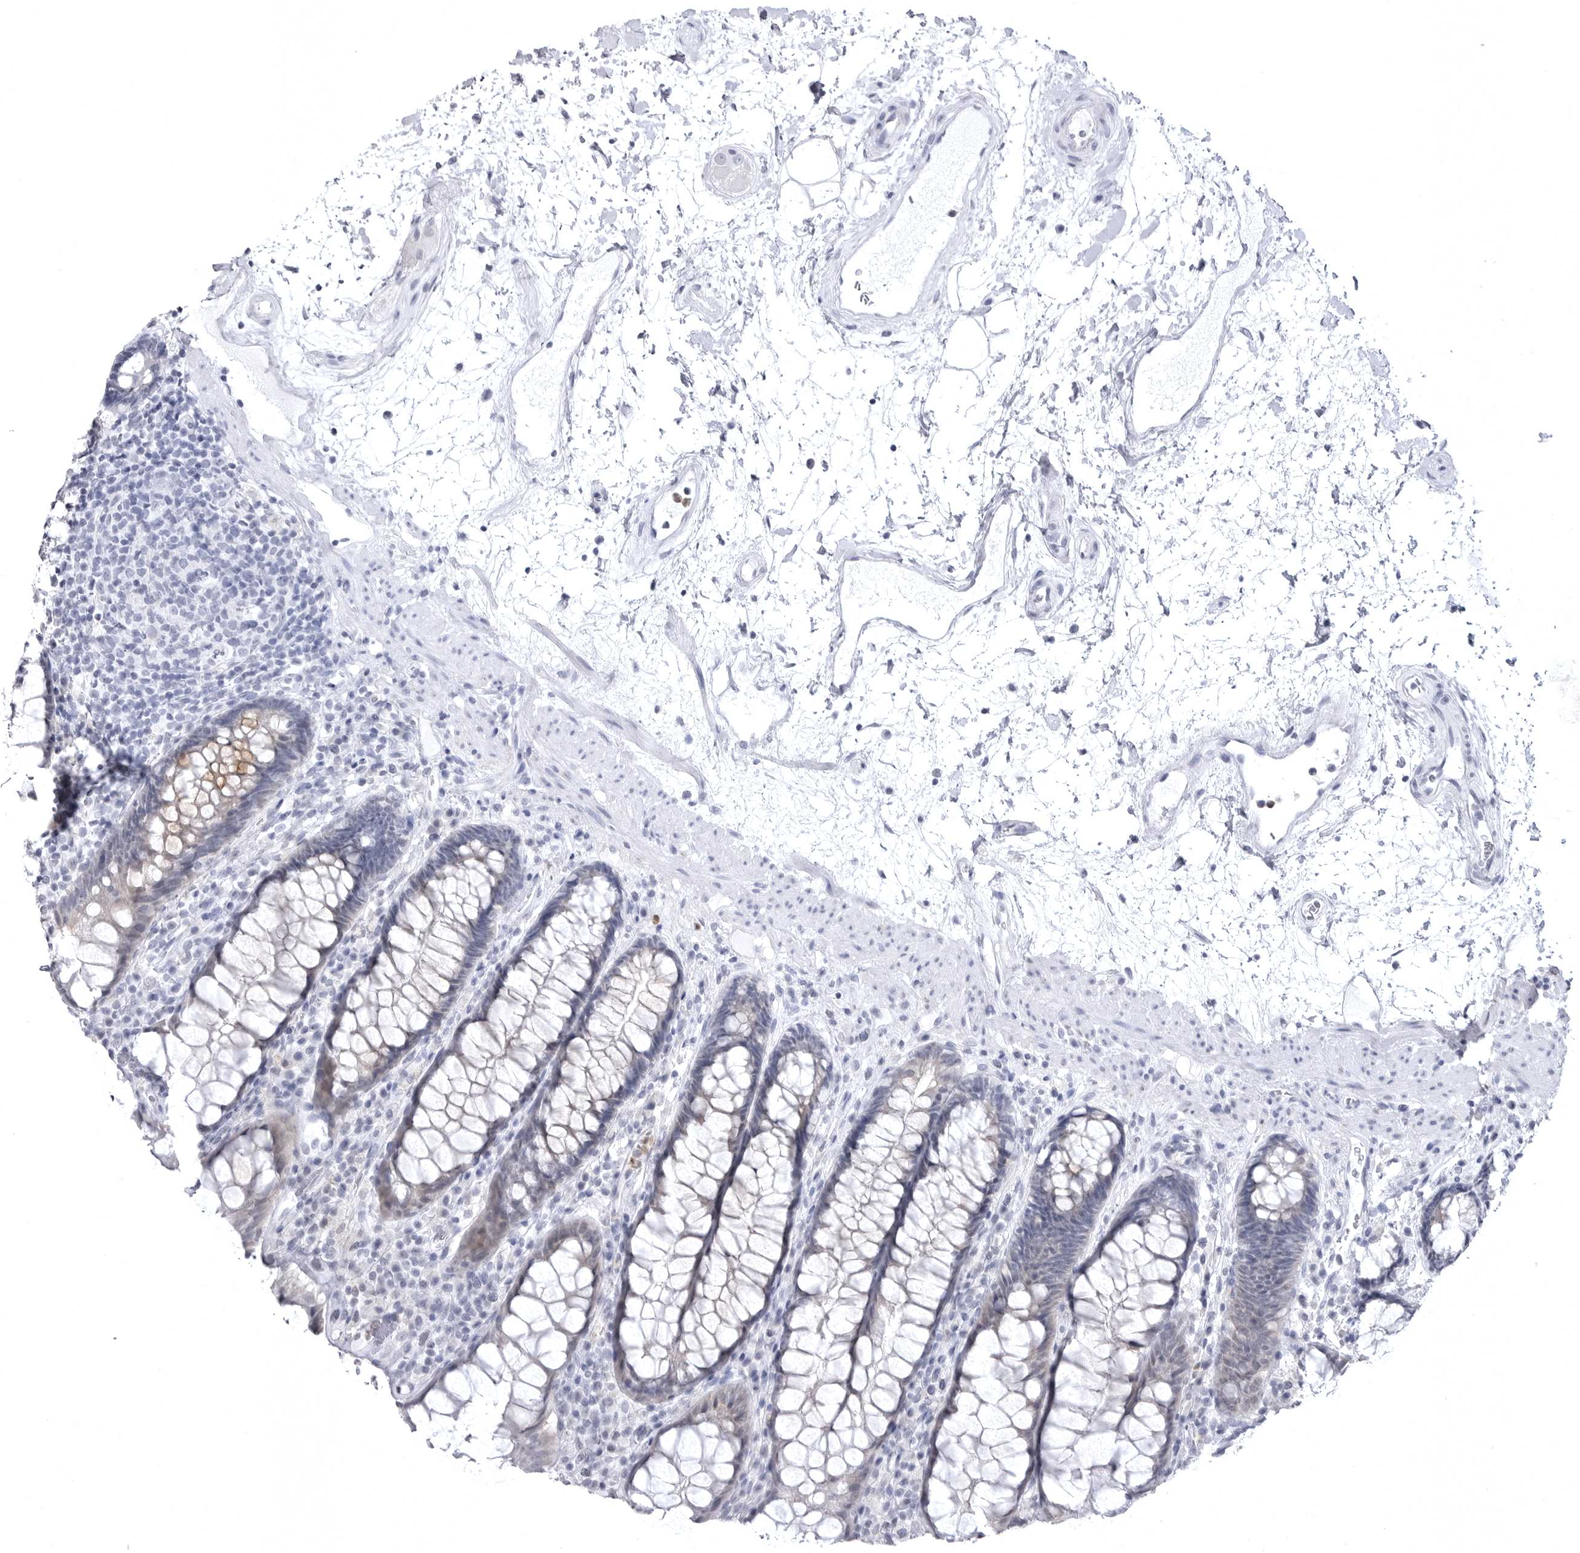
{"staining": {"intensity": "negative", "quantity": "none", "location": "none"}, "tissue": "rectum", "cell_type": "Glandular cells", "image_type": "normal", "snomed": [{"axis": "morphology", "description": "Normal tissue, NOS"}, {"axis": "topography", "description": "Rectum"}], "caption": "DAB immunohistochemical staining of benign rectum shows no significant positivity in glandular cells. The staining was performed using DAB to visualize the protein expression in brown, while the nuclei were stained in blue with hematoxylin (Magnification: 20x).", "gene": "STAP2", "patient": {"sex": "male", "age": 64}}